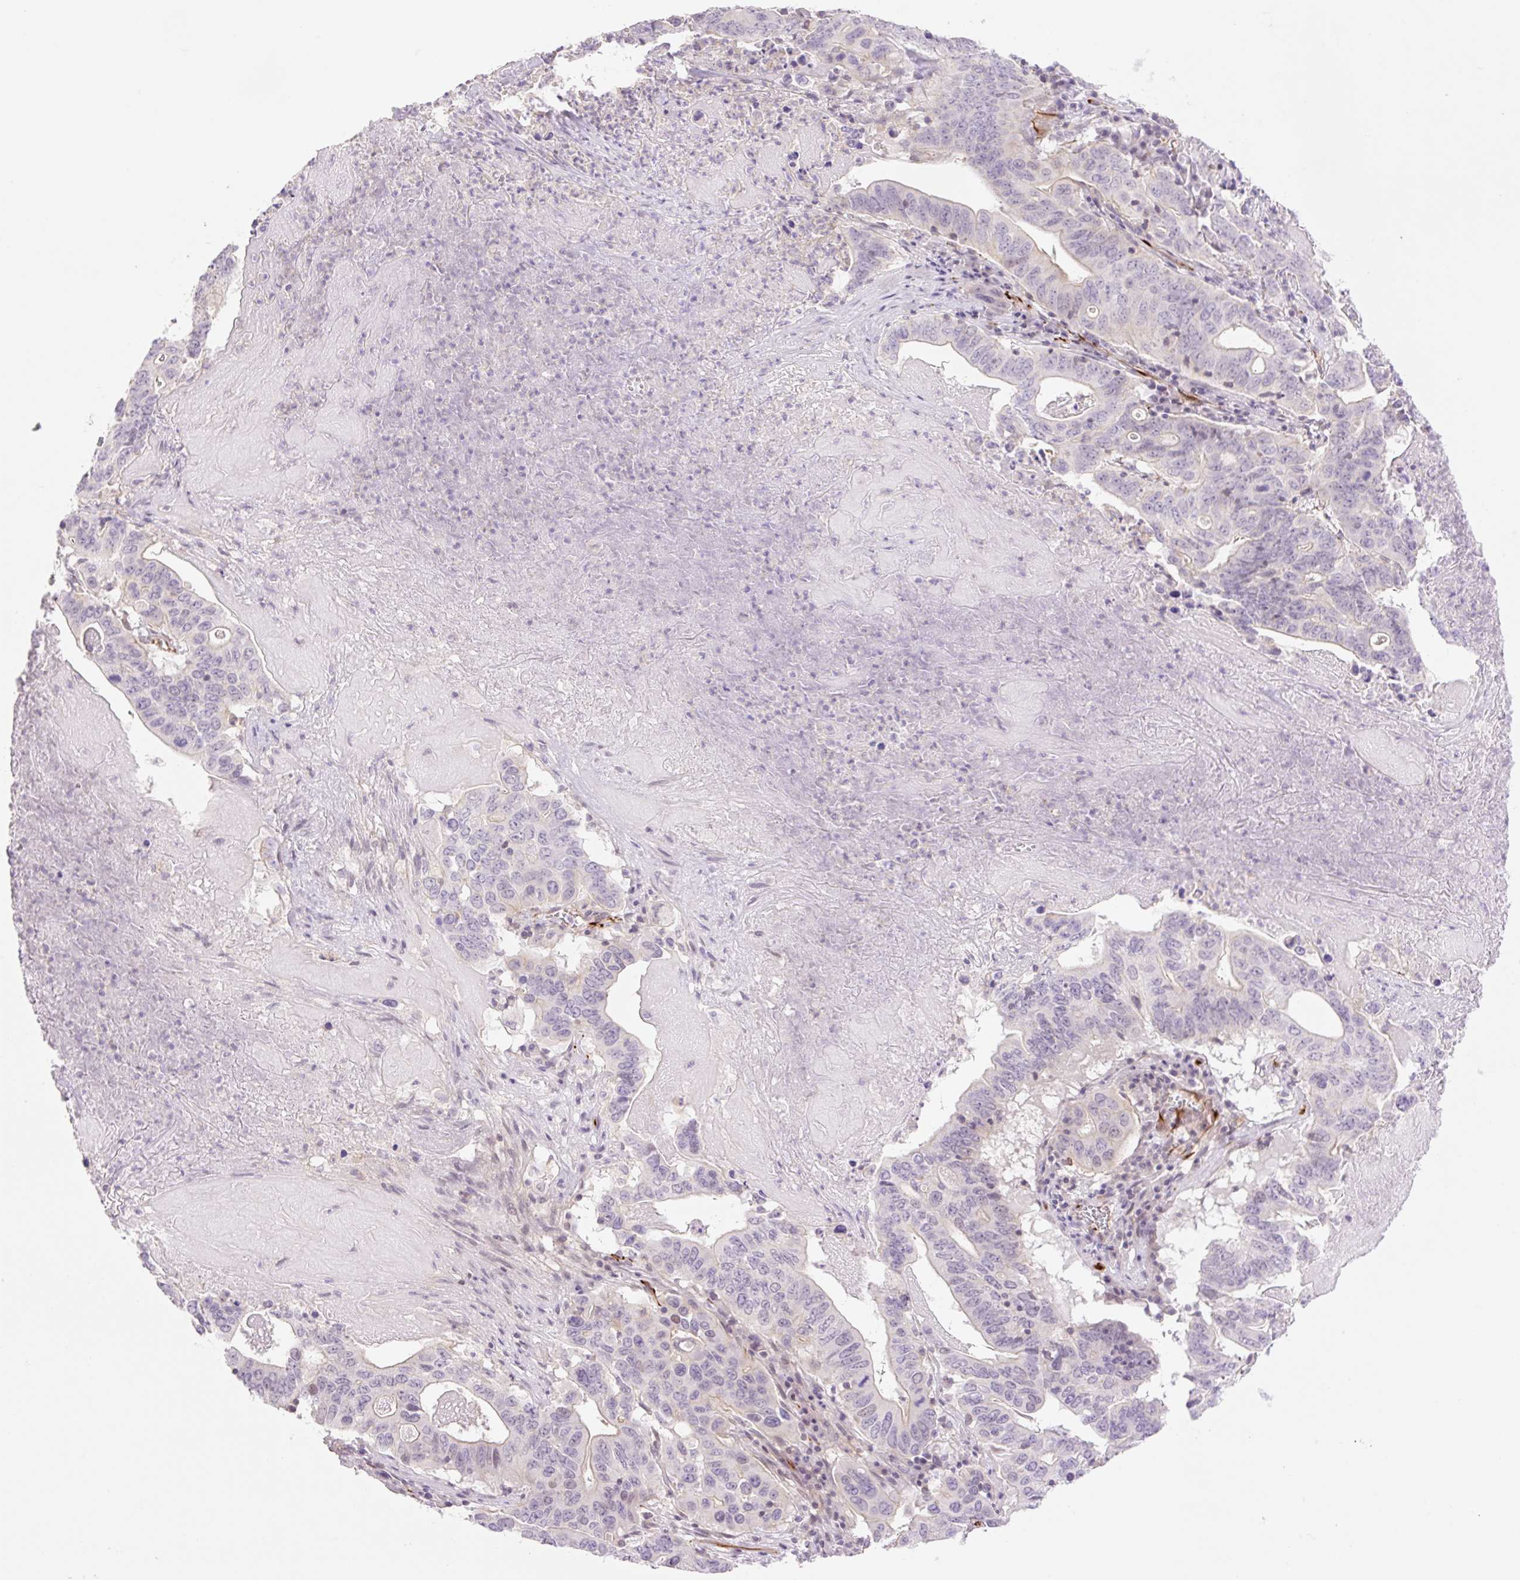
{"staining": {"intensity": "negative", "quantity": "none", "location": "none"}, "tissue": "lung cancer", "cell_type": "Tumor cells", "image_type": "cancer", "snomed": [{"axis": "morphology", "description": "Adenocarcinoma, NOS"}, {"axis": "topography", "description": "Lung"}], "caption": "DAB immunohistochemical staining of human lung adenocarcinoma reveals no significant expression in tumor cells.", "gene": "ZFYVE21", "patient": {"sex": "female", "age": 60}}